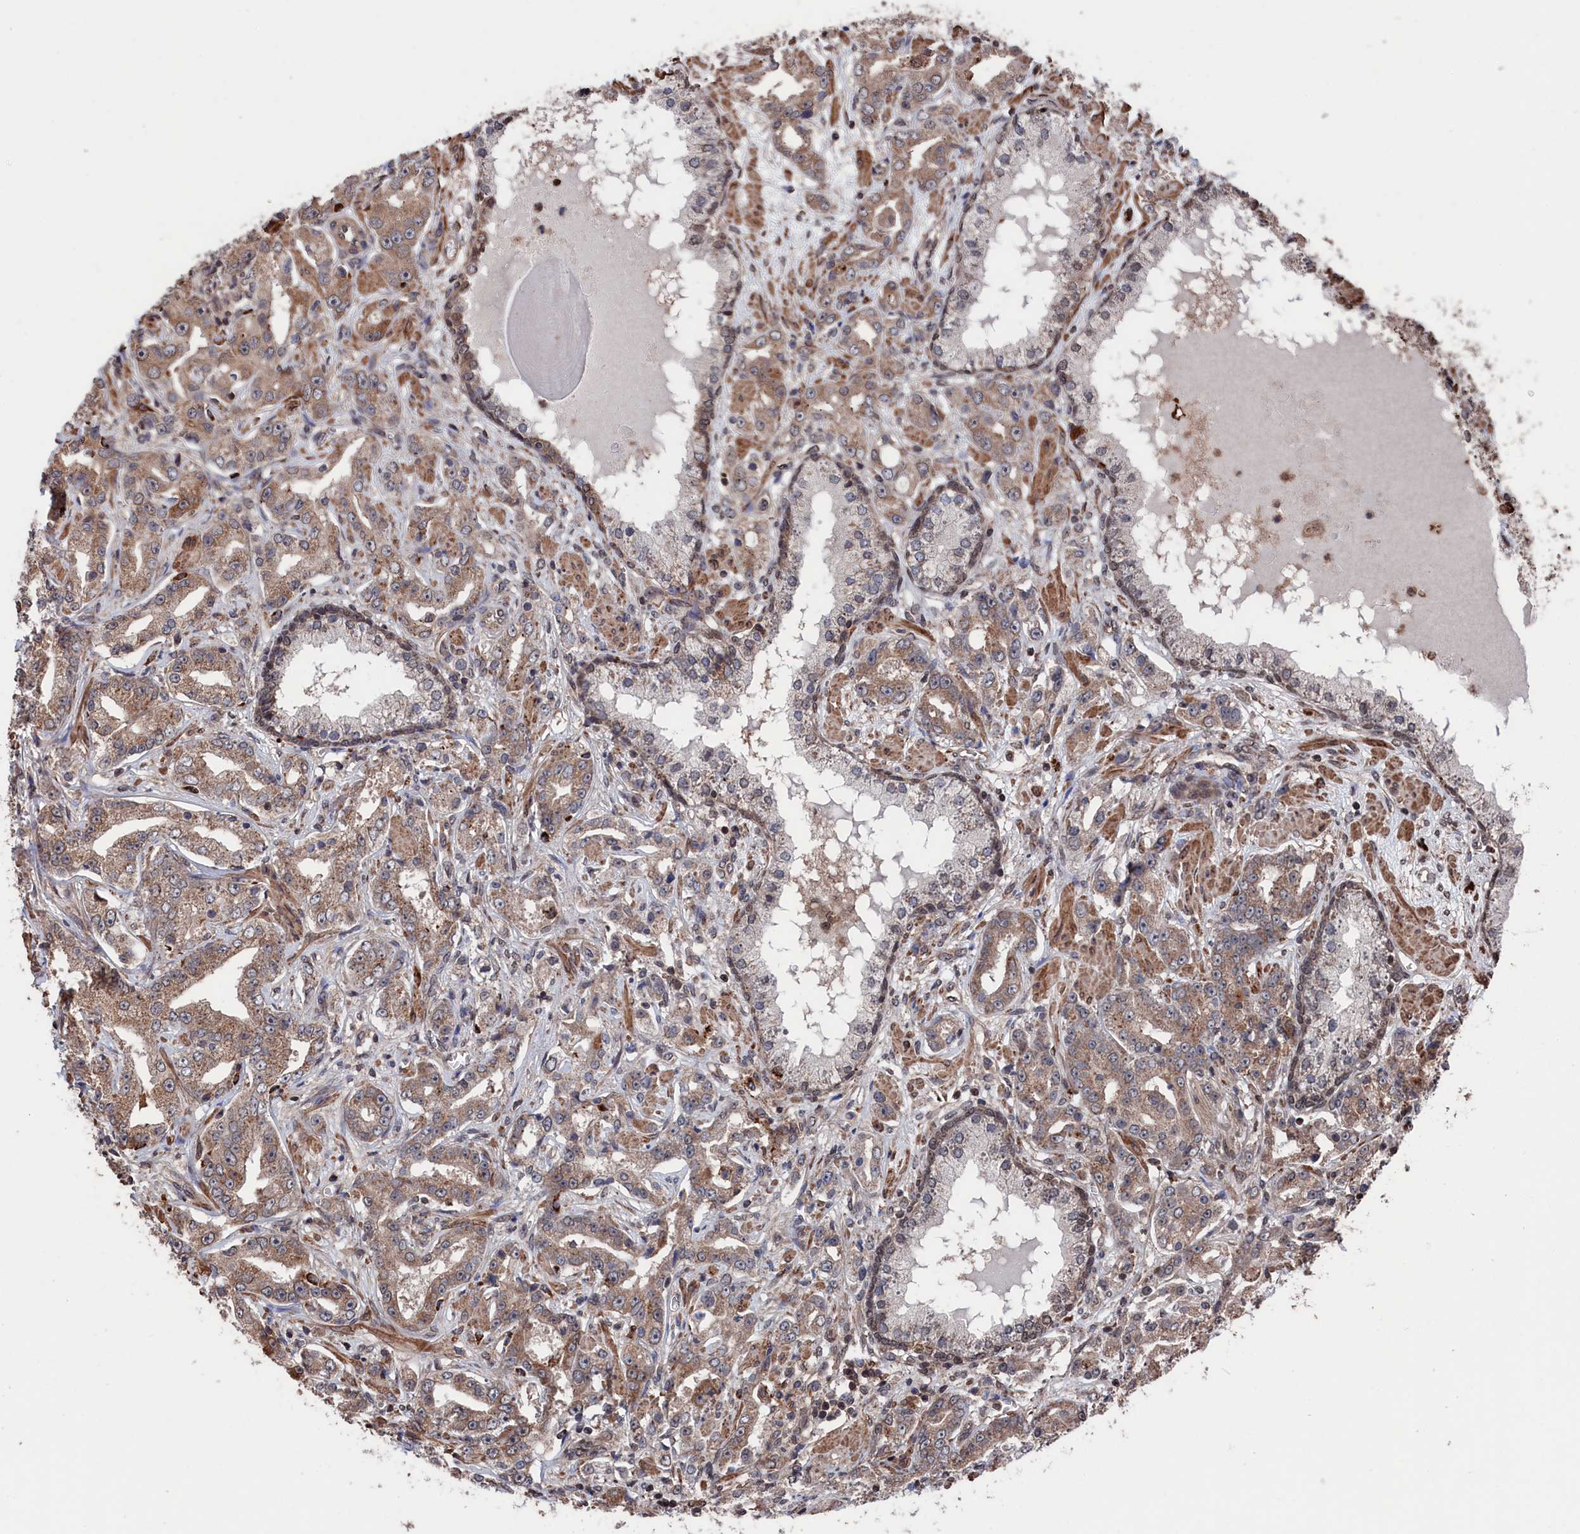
{"staining": {"intensity": "moderate", "quantity": ">75%", "location": "cytoplasmic/membranous"}, "tissue": "prostate cancer", "cell_type": "Tumor cells", "image_type": "cancer", "snomed": [{"axis": "morphology", "description": "Adenocarcinoma, High grade"}, {"axis": "topography", "description": "Prostate"}], "caption": "Immunohistochemistry (IHC) (DAB (3,3'-diaminobenzidine)) staining of prostate high-grade adenocarcinoma shows moderate cytoplasmic/membranous protein staining in approximately >75% of tumor cells.", "gene": "PDE12", "patient": {"sex": "male", "age": 63}}